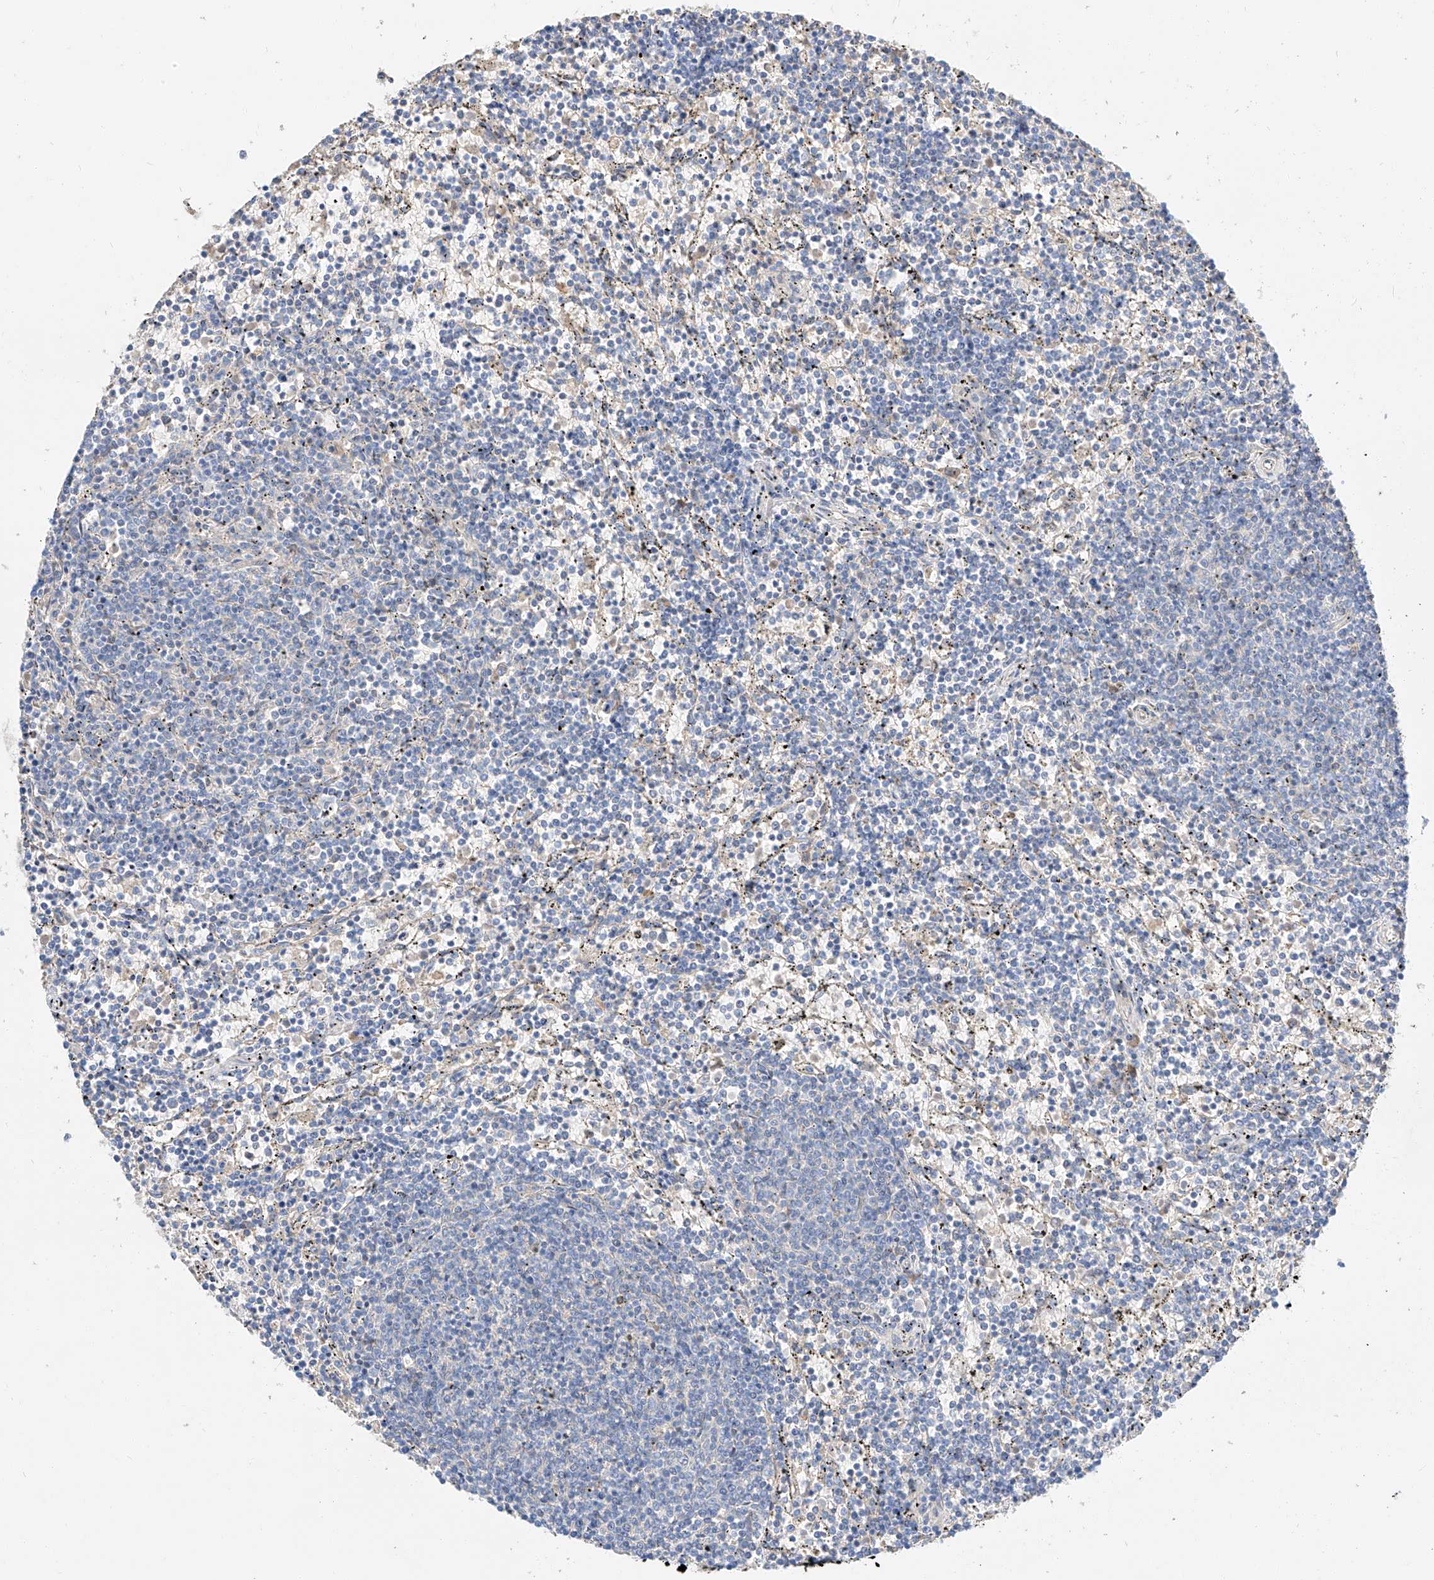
{"staining": {"intensity": "negative", "quantity": "none", "location": "none"}, "tissue": "lymphoma", "cell_type": "Tumor cells", "image_type": "cancer", "snomed": [{"axis": "morphology", "description": "Malignant lymphoma, non-Hodgkin's type, Low grade"}, {"axis": "topography", "description": "Spleen"}], "caption": "Lymphoma was stained to show a protein in brown. There is no significant staining in tumor cells.", "gene": "MAP7", "patient": {"sex": "female", "age": 50}}